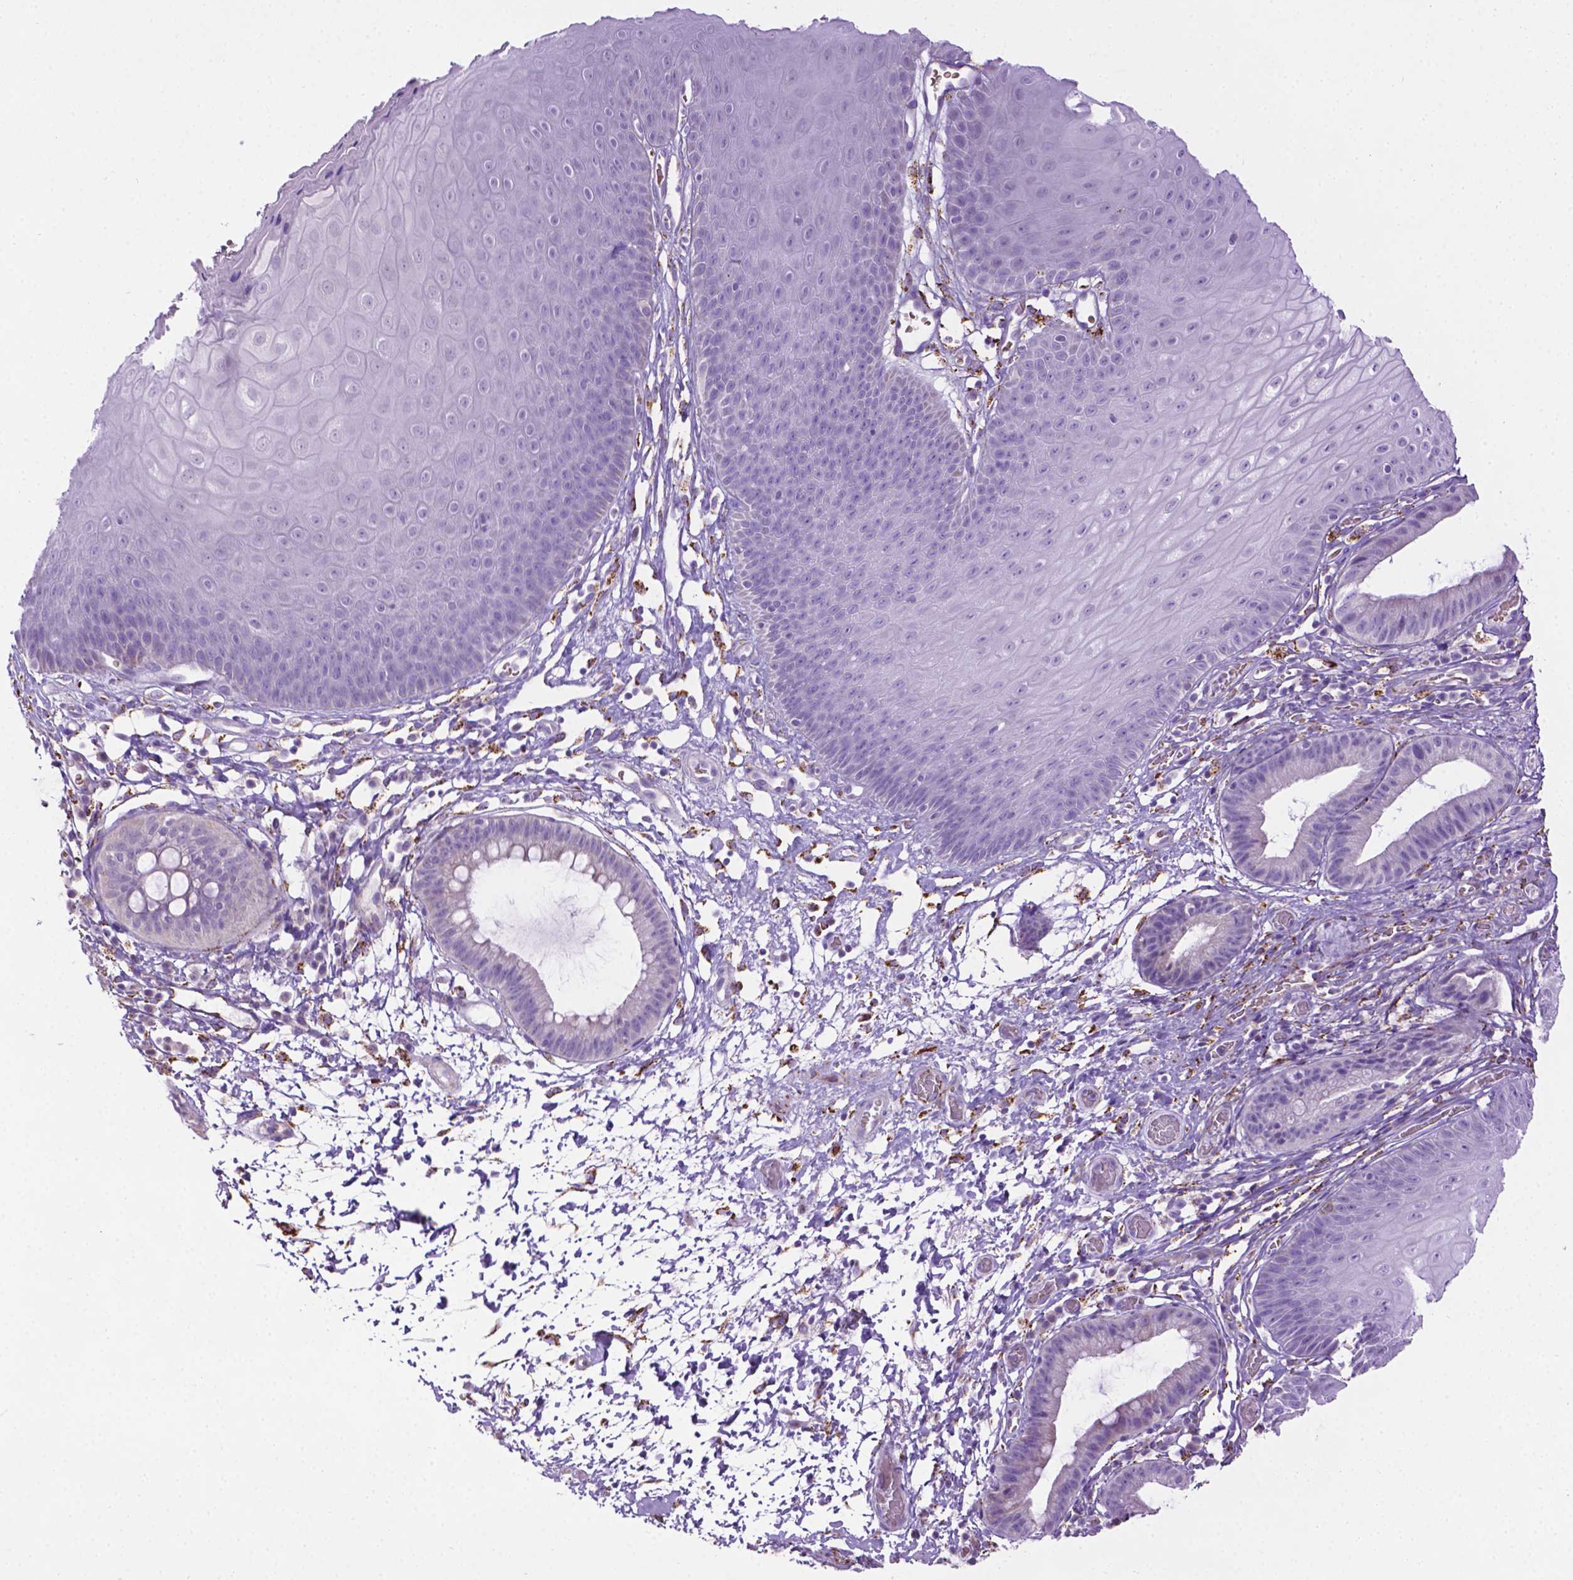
{"staining": {"intensity": "negative", "quantity": "none", "location": "none"}, "tissue": "skin", "cell_type": "Epidermal cells", "image_type": "normal", "snomed": [{"axis": "morphology", "description": "Normal tissue, NOS"}, {"axis": "topography", "description": "Anal"}], "caption": "High magnification brightfield microscopy of benign skin stained with DAB (brown) and counterstained with hematoxylin (blue): epidermal cells show no significant positivity.", "gene": "TMEM132E", "patient": {"sex": "male", "age": 53}}